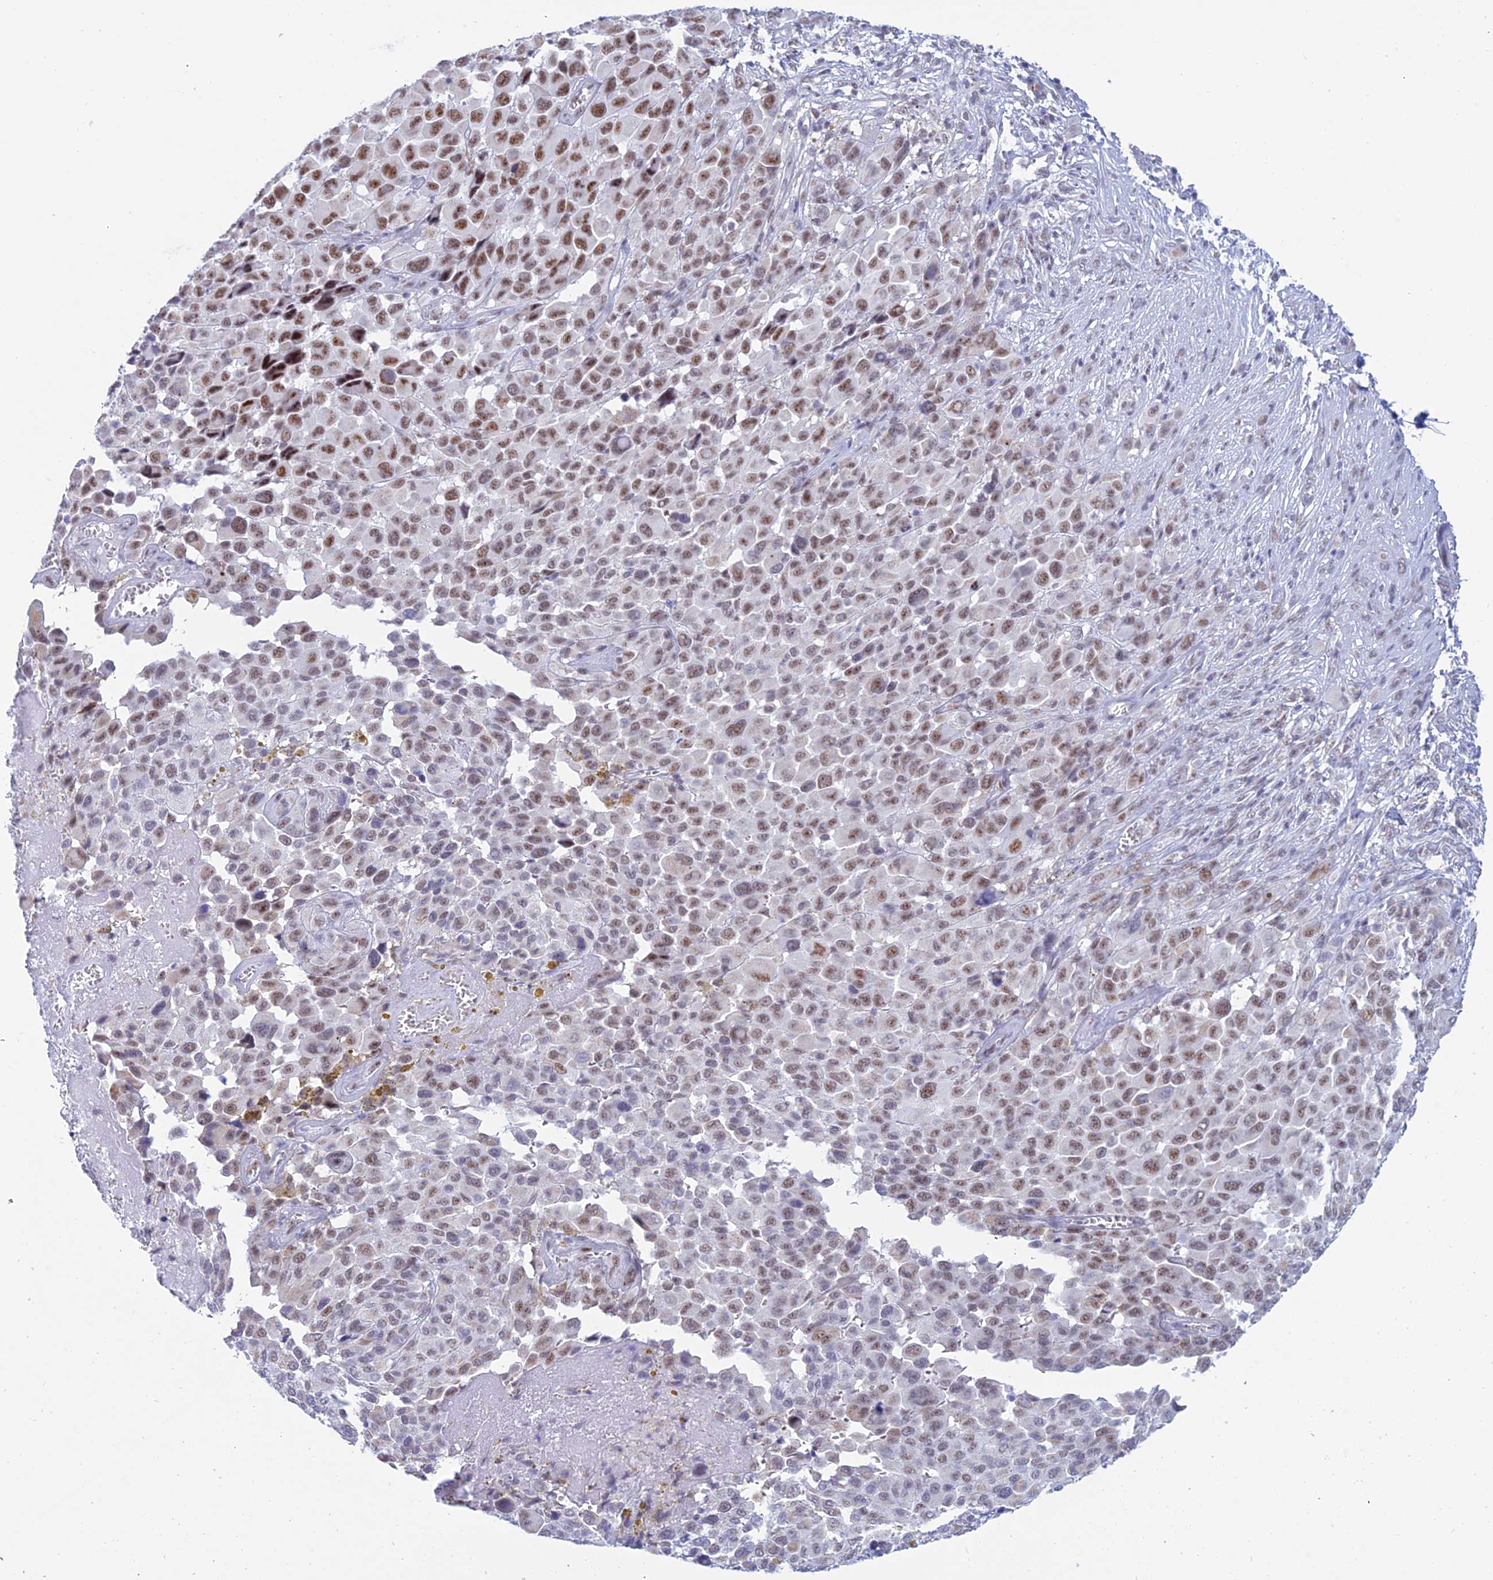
{"staining": {"intensity": "moderate", "quantity": "25%-75%", "location": "nuclear"}, "tissue": "melanoma", "cell_type": "Tumor cells", "image_type": "cancer", "snomed": [{"axis": "morphology", "description": "Malignant melanoma, NOS"}, {"axis": "topography", "description": "Skin of trunk"}], "caption": "A brown stain shows moderate nuclear positivity of a protein in malignant melanoma tumor cells.", "gene": "KLF14", "patient": {"sex": "male", "age": 71}}